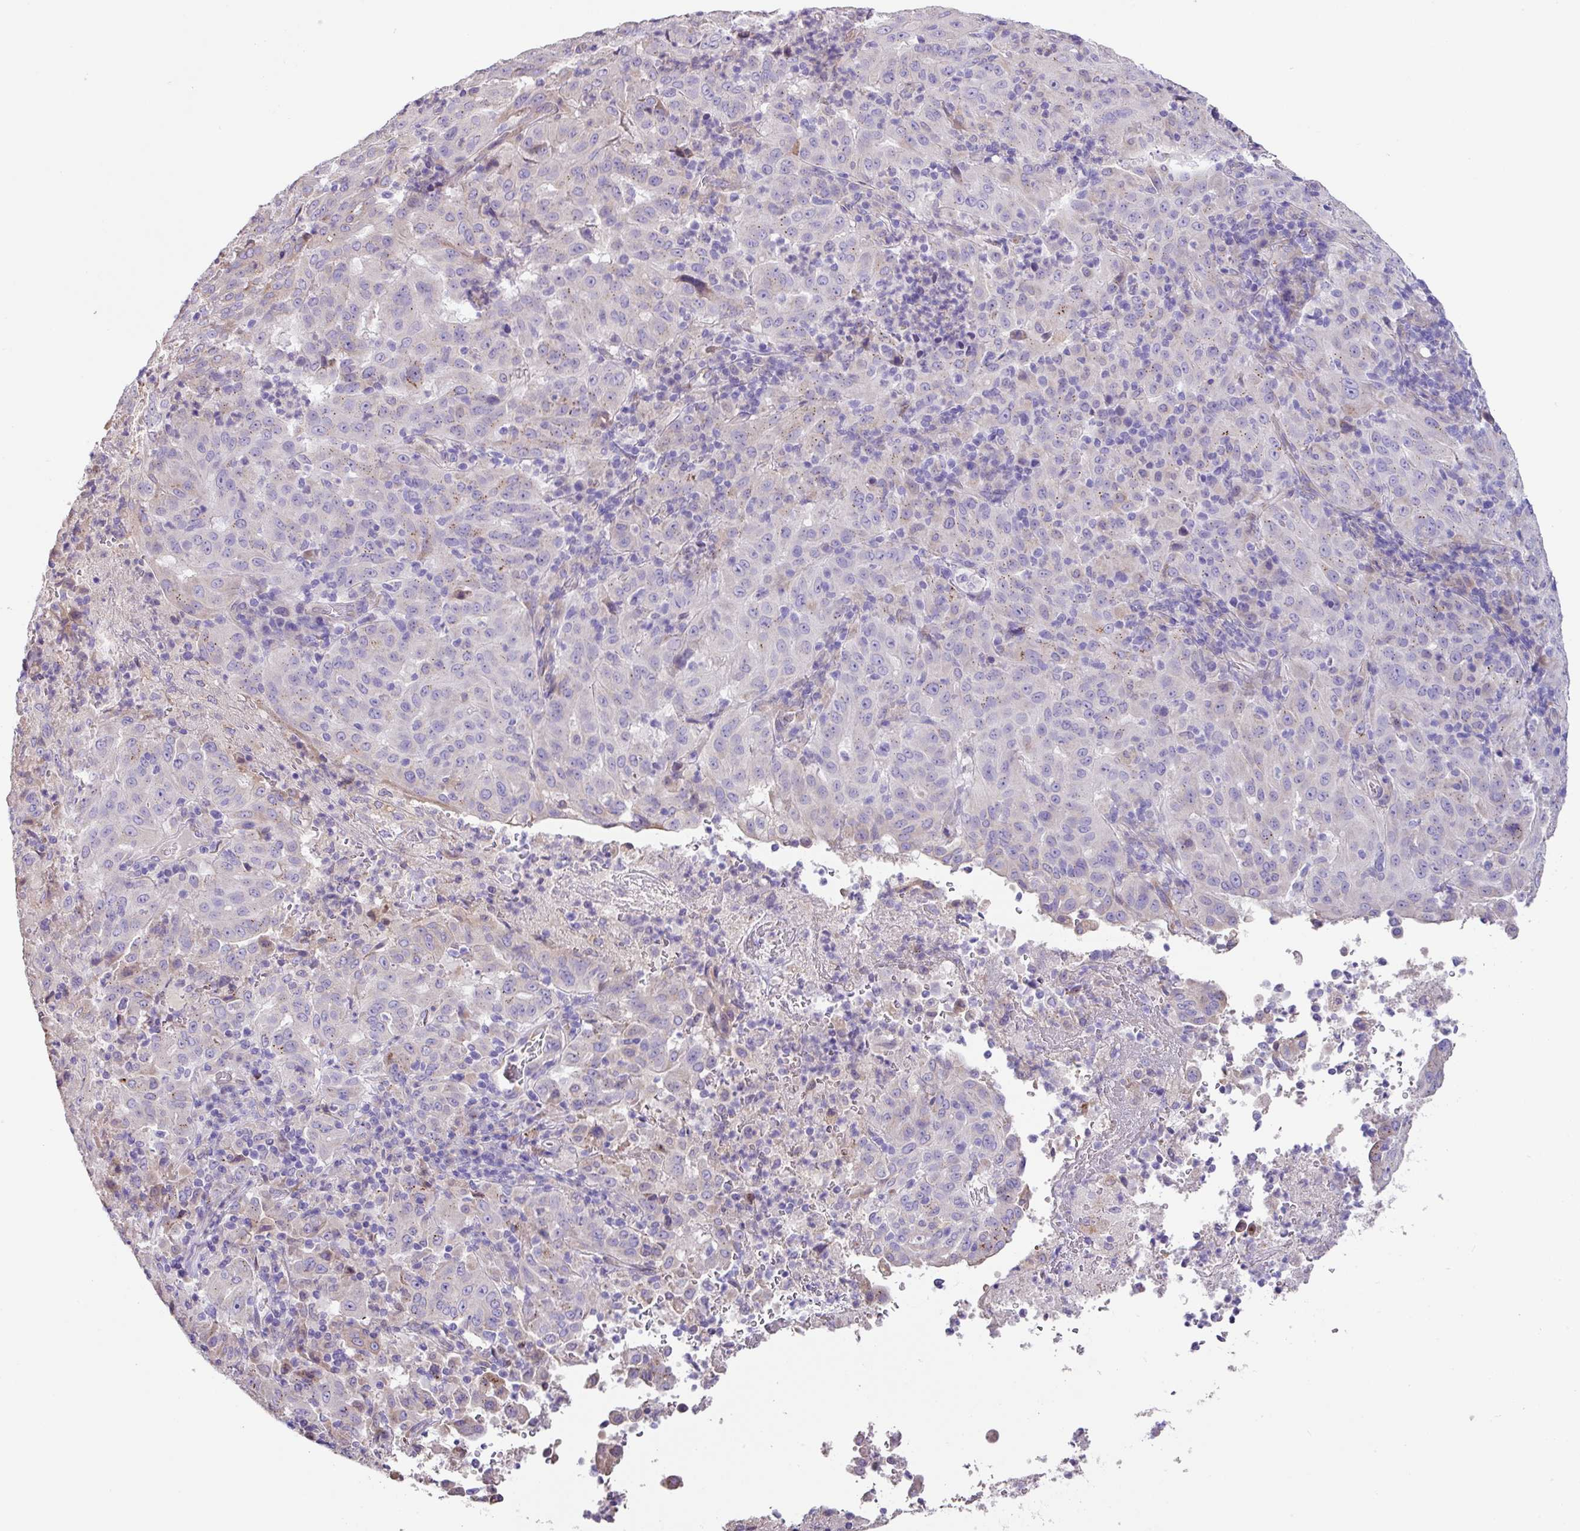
{"staining": {"intensity": "negative", "quantity": "none", "location": "none"}, "tissue": "pancreatic cancer", "cell_type": "Tumor cells", "image_type": "cancer", "snomed": [{"axis": "morphology", "description": "Adenocarcinoma, NOS"}, {"axis": "topography", "description": "Pancreas"}], "caption": "Protein analysis of adenocarcinoma (pancreatic) exhibits no significant expression in tumor cells. Brightfield microscopy of immunohistochemistry (IHC) stained with DAB (brown) and hematoxylin (blue), captured at high magnification.", "gene": "ZG16", "patient": {"sex": "male", "age": 63}}